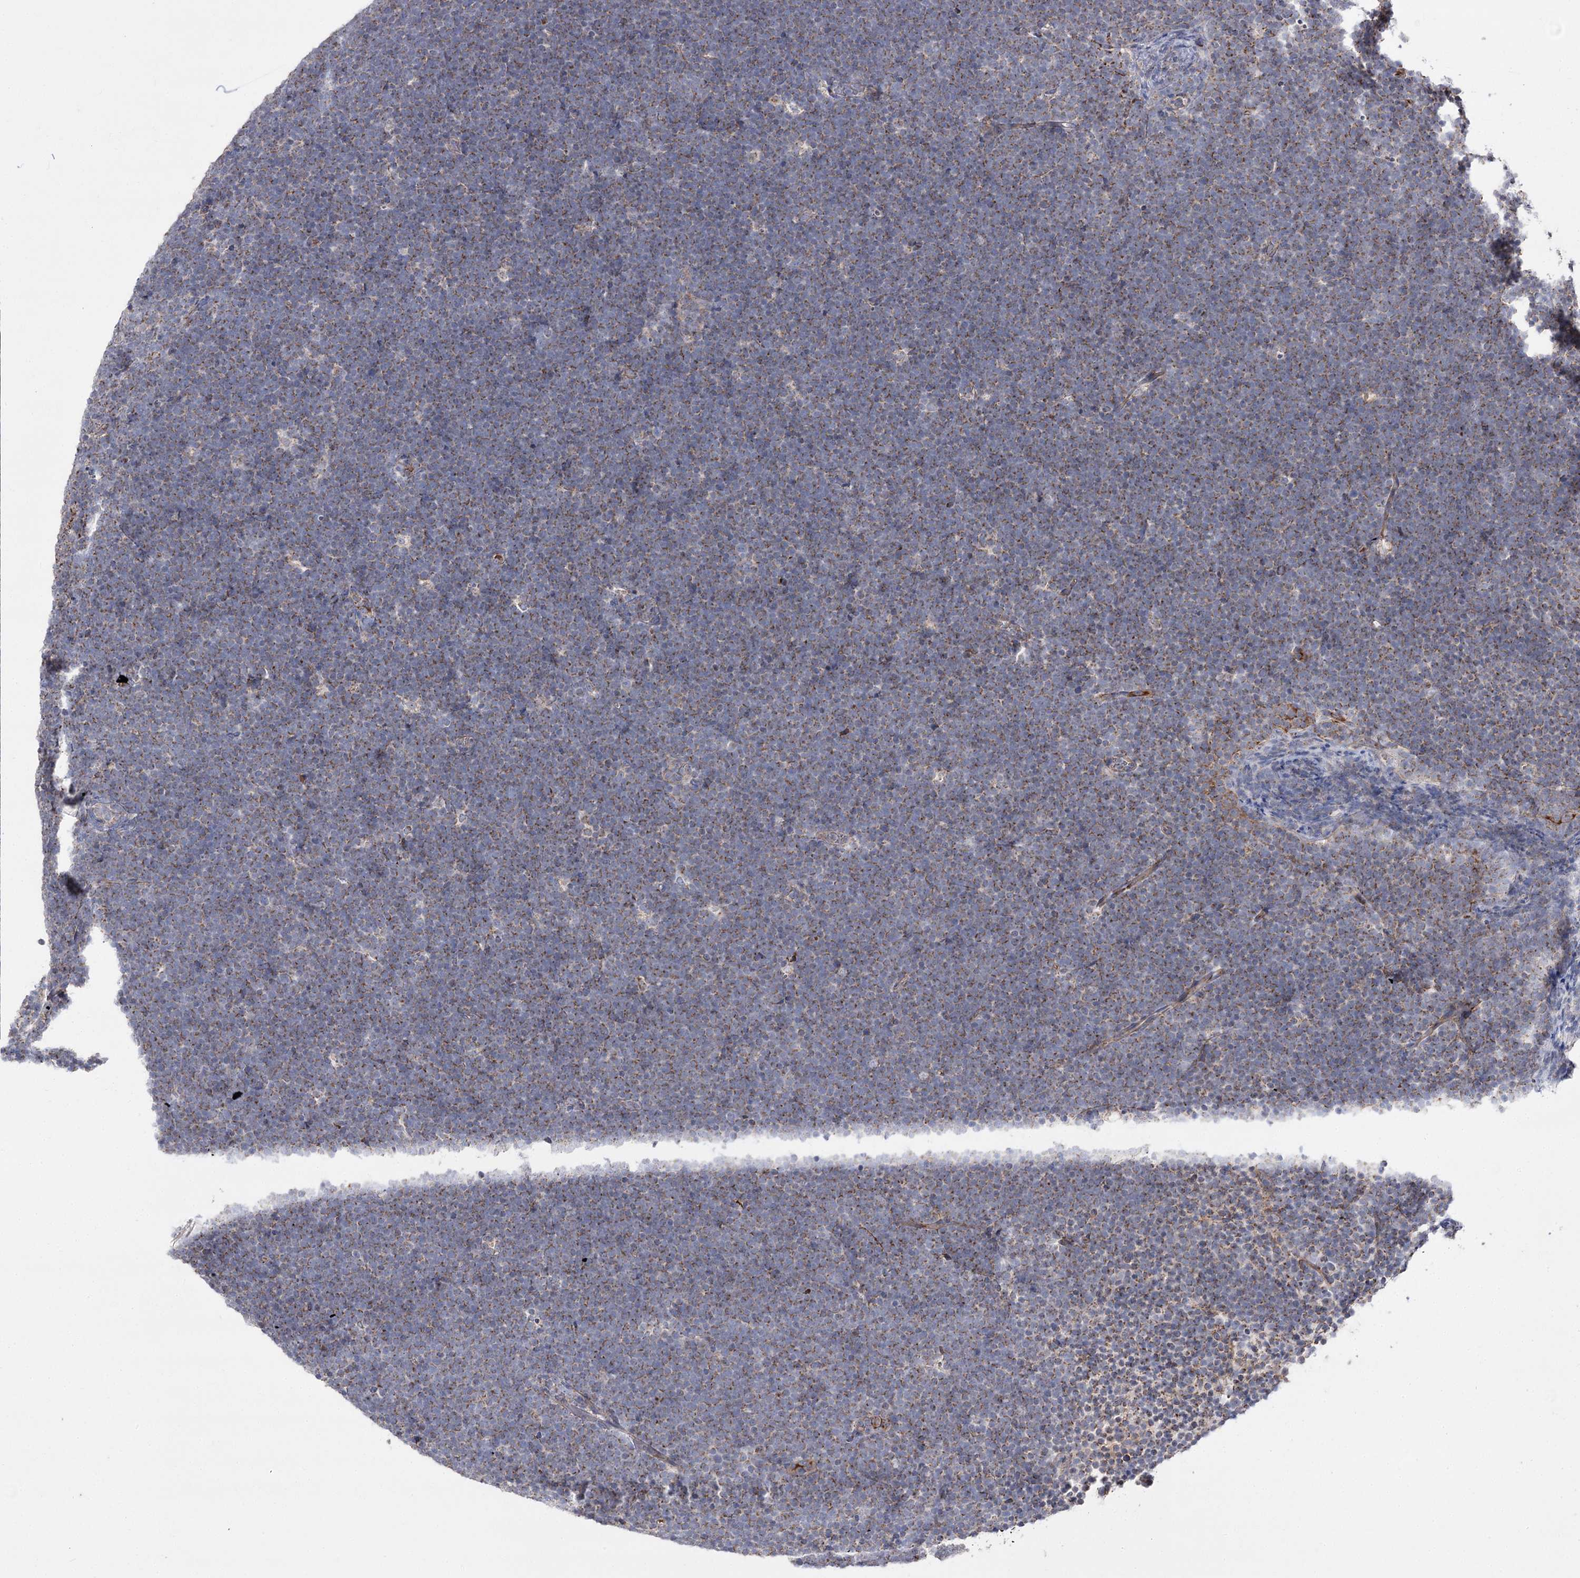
{"staining": {"intensity": "weak", "quantity": "25%-75%", "location": "cytoplasmic/membranous"}, "tissue": "lymphoma", "cell_type": "Tumor cells", "image_type": "cancer", "snomed": [{"axis": "morphology", "description": "Malignant lymphoma, non-Hodgkin's type, High grade"}, {"axis": "topography", "description": "Lymph node"}], "caption": "High-grade malignant lymphoma, non-Hodgkin's type stained for a protein (brown) displays weak cytoplasmic/membranous positive positivity in approximately 25%-75% of tumor cells.", "gene": "NADK2", "patient": {"sex": "male", "age": 13}}